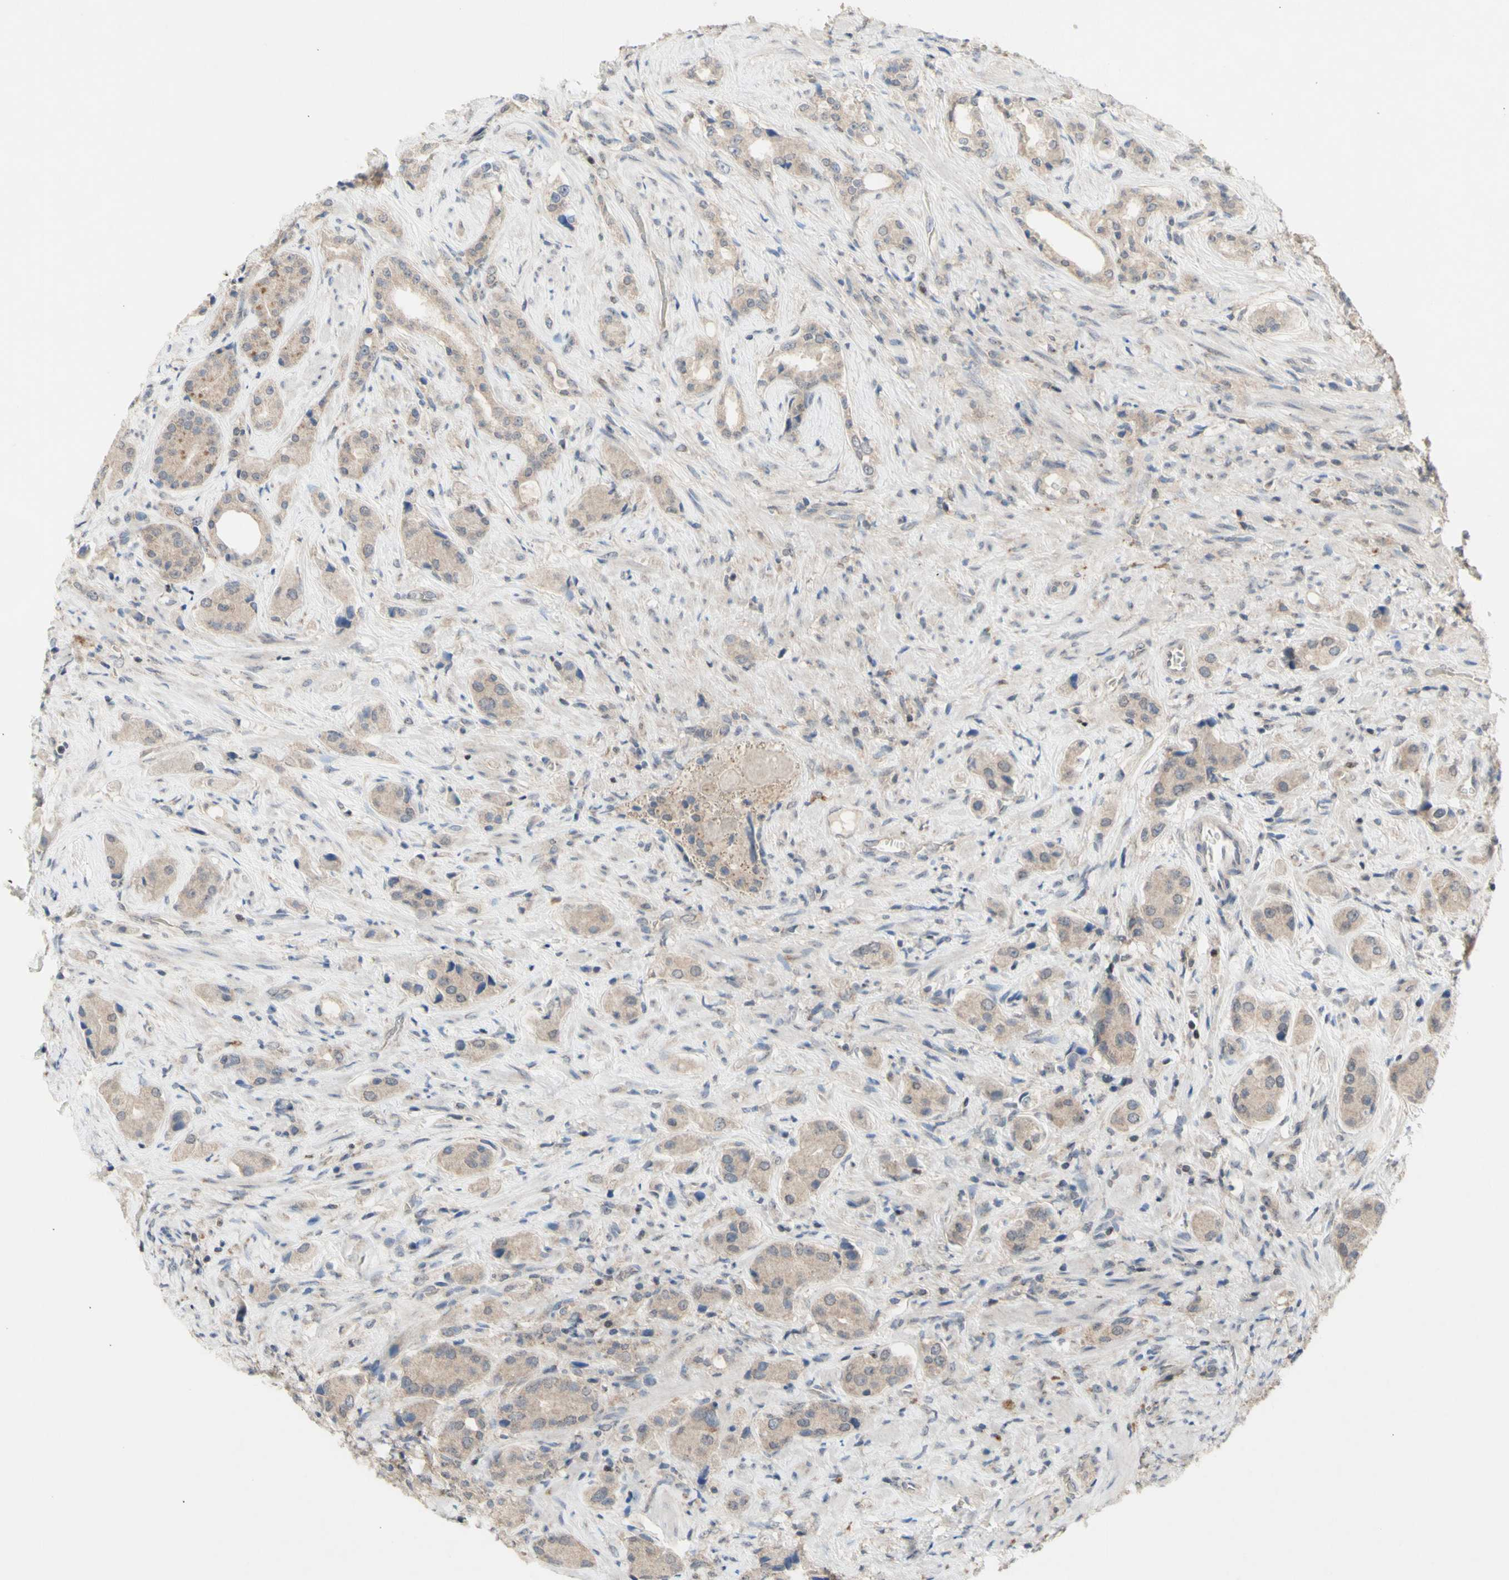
{"staining": {"intensity": "weak", "quantity": ">75%", "location": "cytoplasmic/membranous"}, "tissue": "prostate cancer", "cell_type": "Tumor cells", "image_type": "cancer", "snomed": [{"axis": "morphology", "description": "Adenocarcinoma, High grade"}, {"axis": "topography", "description": "Prostate"}], "caption": "Immunohistochemistry (IHC) image of neoplastic tissue: prostate cancer (high-grade adenocarcinoma) stained using IHC demonstrates low levels of weak protein expression localized specifically in the cytoplasmic/membranous of tumor cells, appearing as a cytoplasmic/membranous brown color.", "gene": "NLRP1", "patient": {"sex": "male", "age": 71}}